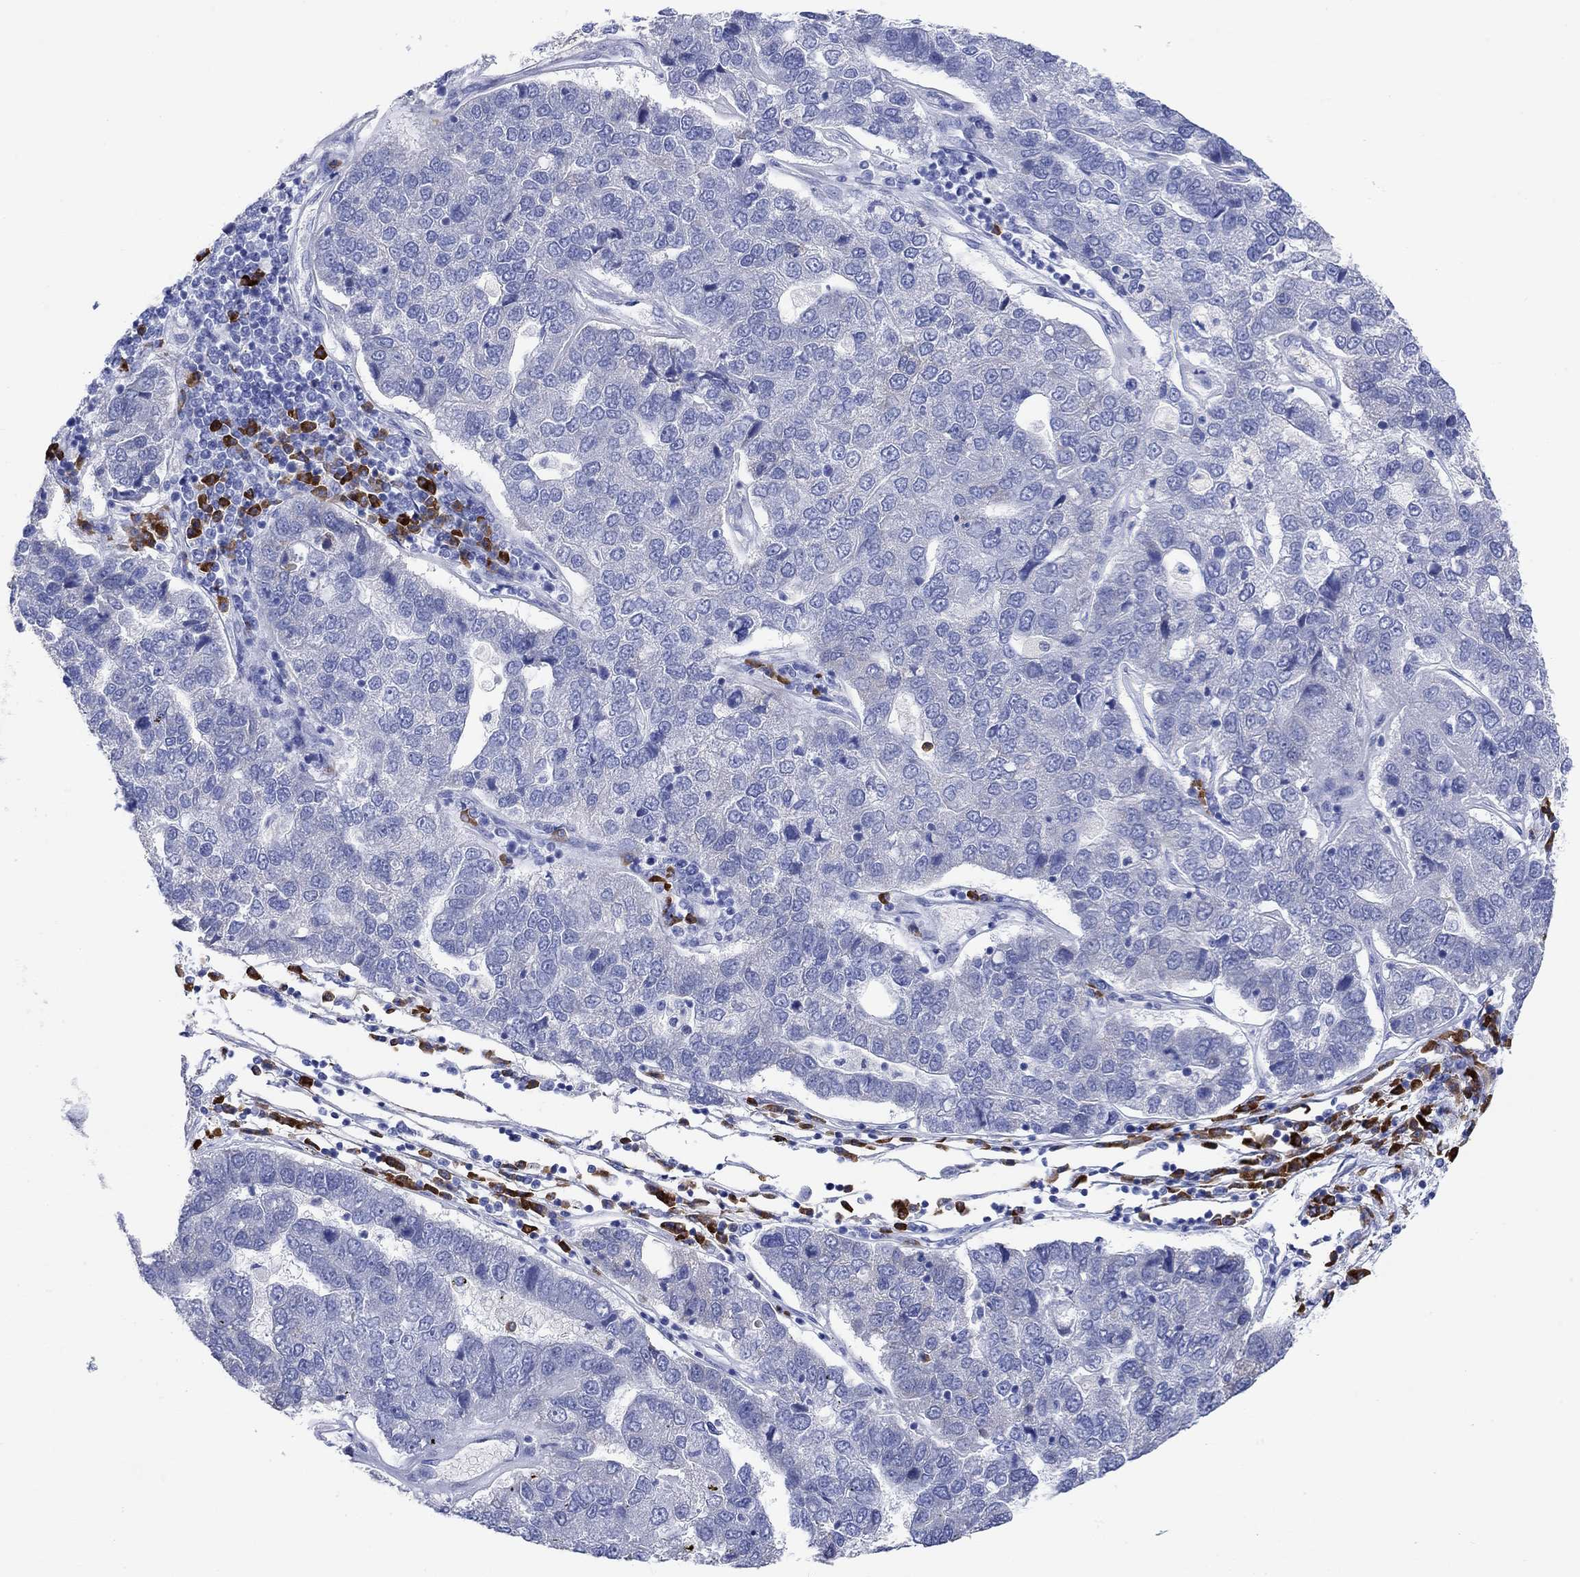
{"staining": {"intensity": "negative", "quantity": "none", "location": "none"}, "tissue": "pancreatic cancer", "cell_type": "Tumor cells", "image_type": "cancer", "snomed": [{"axis": "morphology", "description": "Adenocarcinoma, NOS"}, {"axis": "topography", "description": "Pancreas"}], "caption": "The photomicrograph displays no significant staining in tumor cells of pancreatic cancer (adenocarcinoma).", "gene": "P2RY6", "patient": {"sex": "female", "age": 61}}